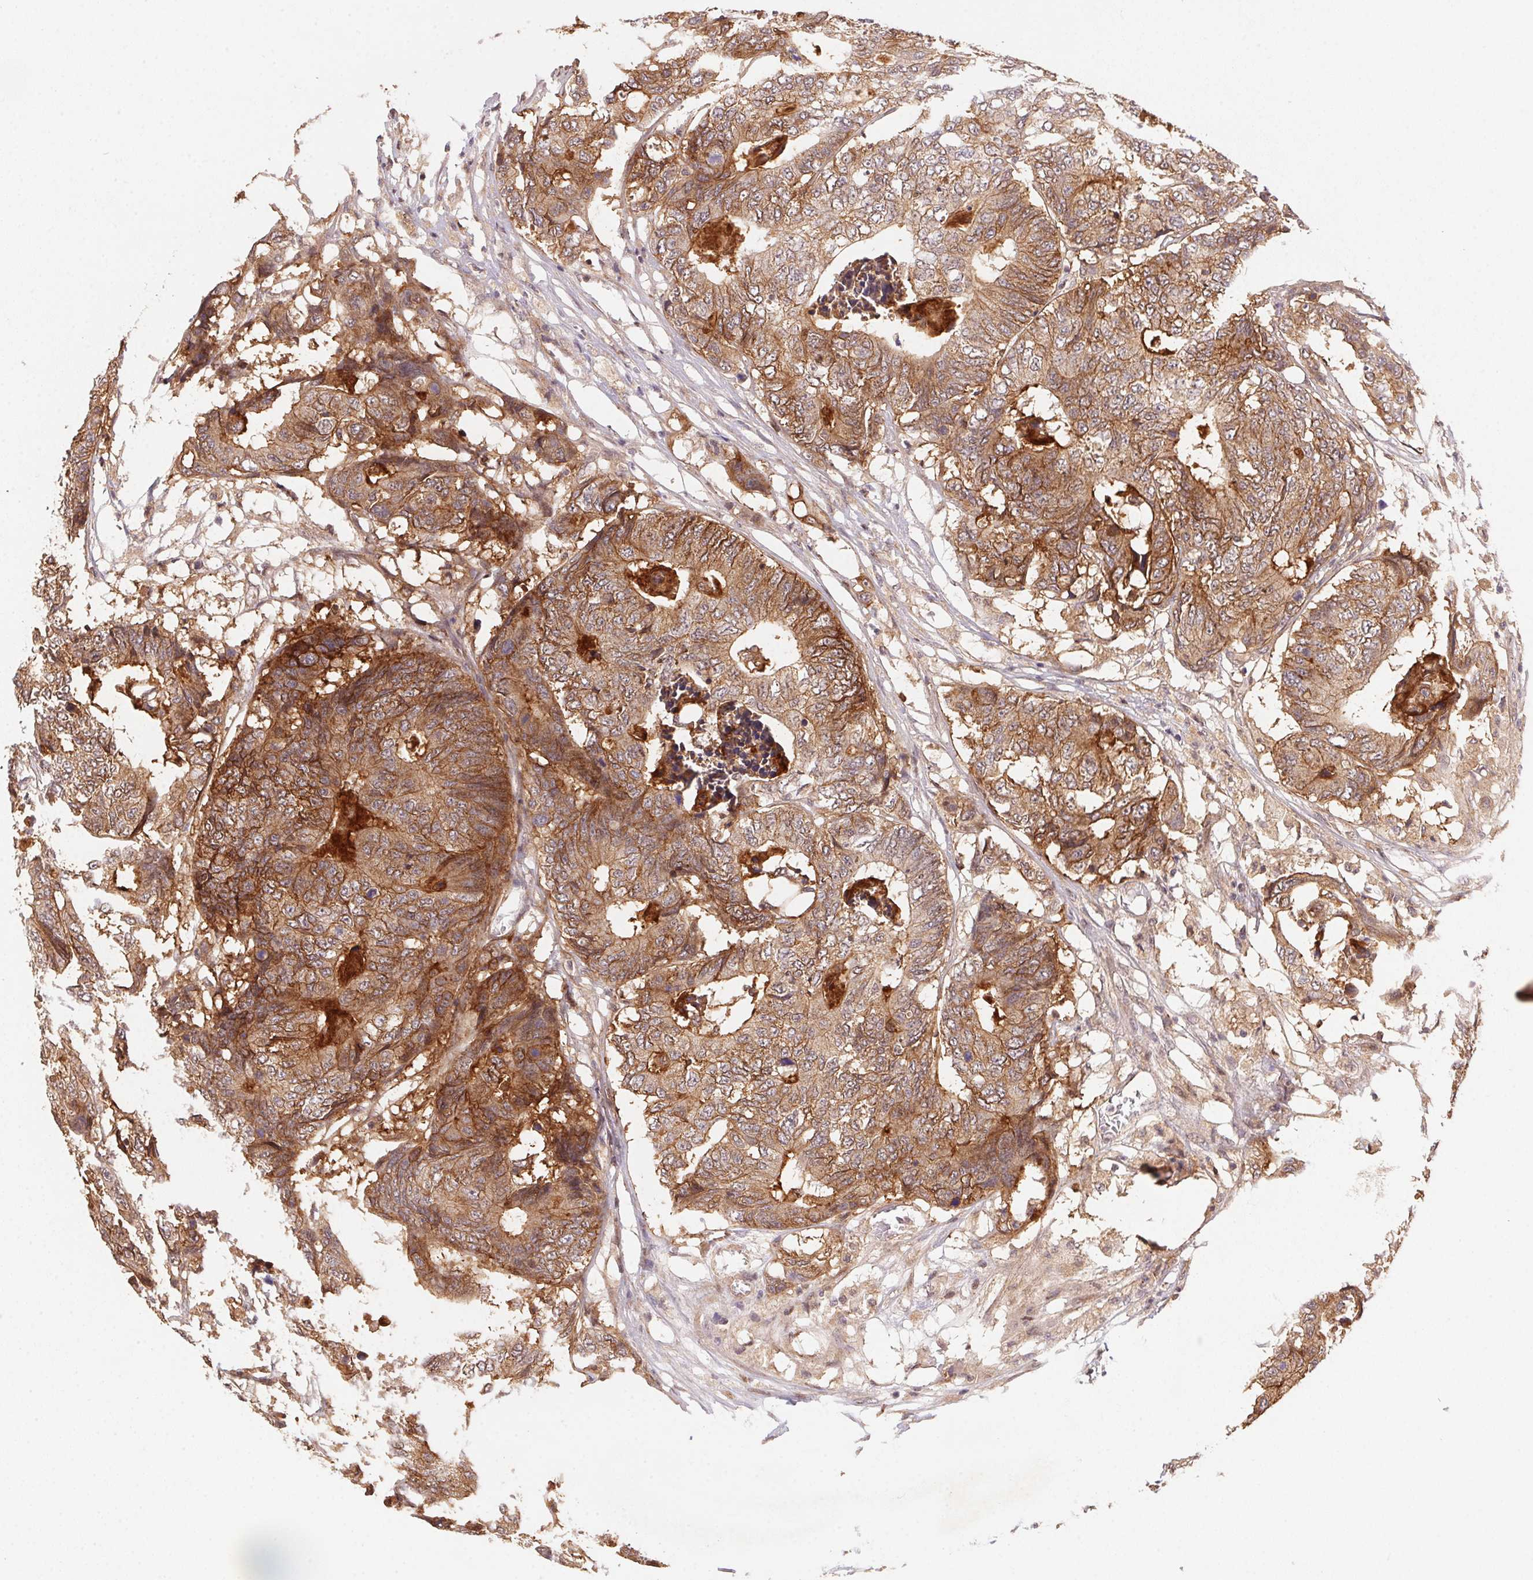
{"staining": {"intensity": "moderate", "quantity": ">75%", "location": "cytoplasmic/membranous"}, "tissue": "colorectal cancer", "cell_type": "Tumor cells", "image_type": "cancer", "snomed": [{"axis": "morphology", "description": "Adenocarcinoma, NOS"}, {"axis": "topography", "description": "Colon"}], "caption": "Immunohistochemistry (IHC) micrograph of neoplastic tissue: colorectal adenocarcinoma stained using immunohistochemistry (IHC) shows medium levels of moderate protein expression localized specifically in the cytoplasmic/membranous of tumor cells, appearing as a cytoplasmic/membranous brown color.", "gene": "SLC52A2", "patient": {"sex": "female", "age": 48}}